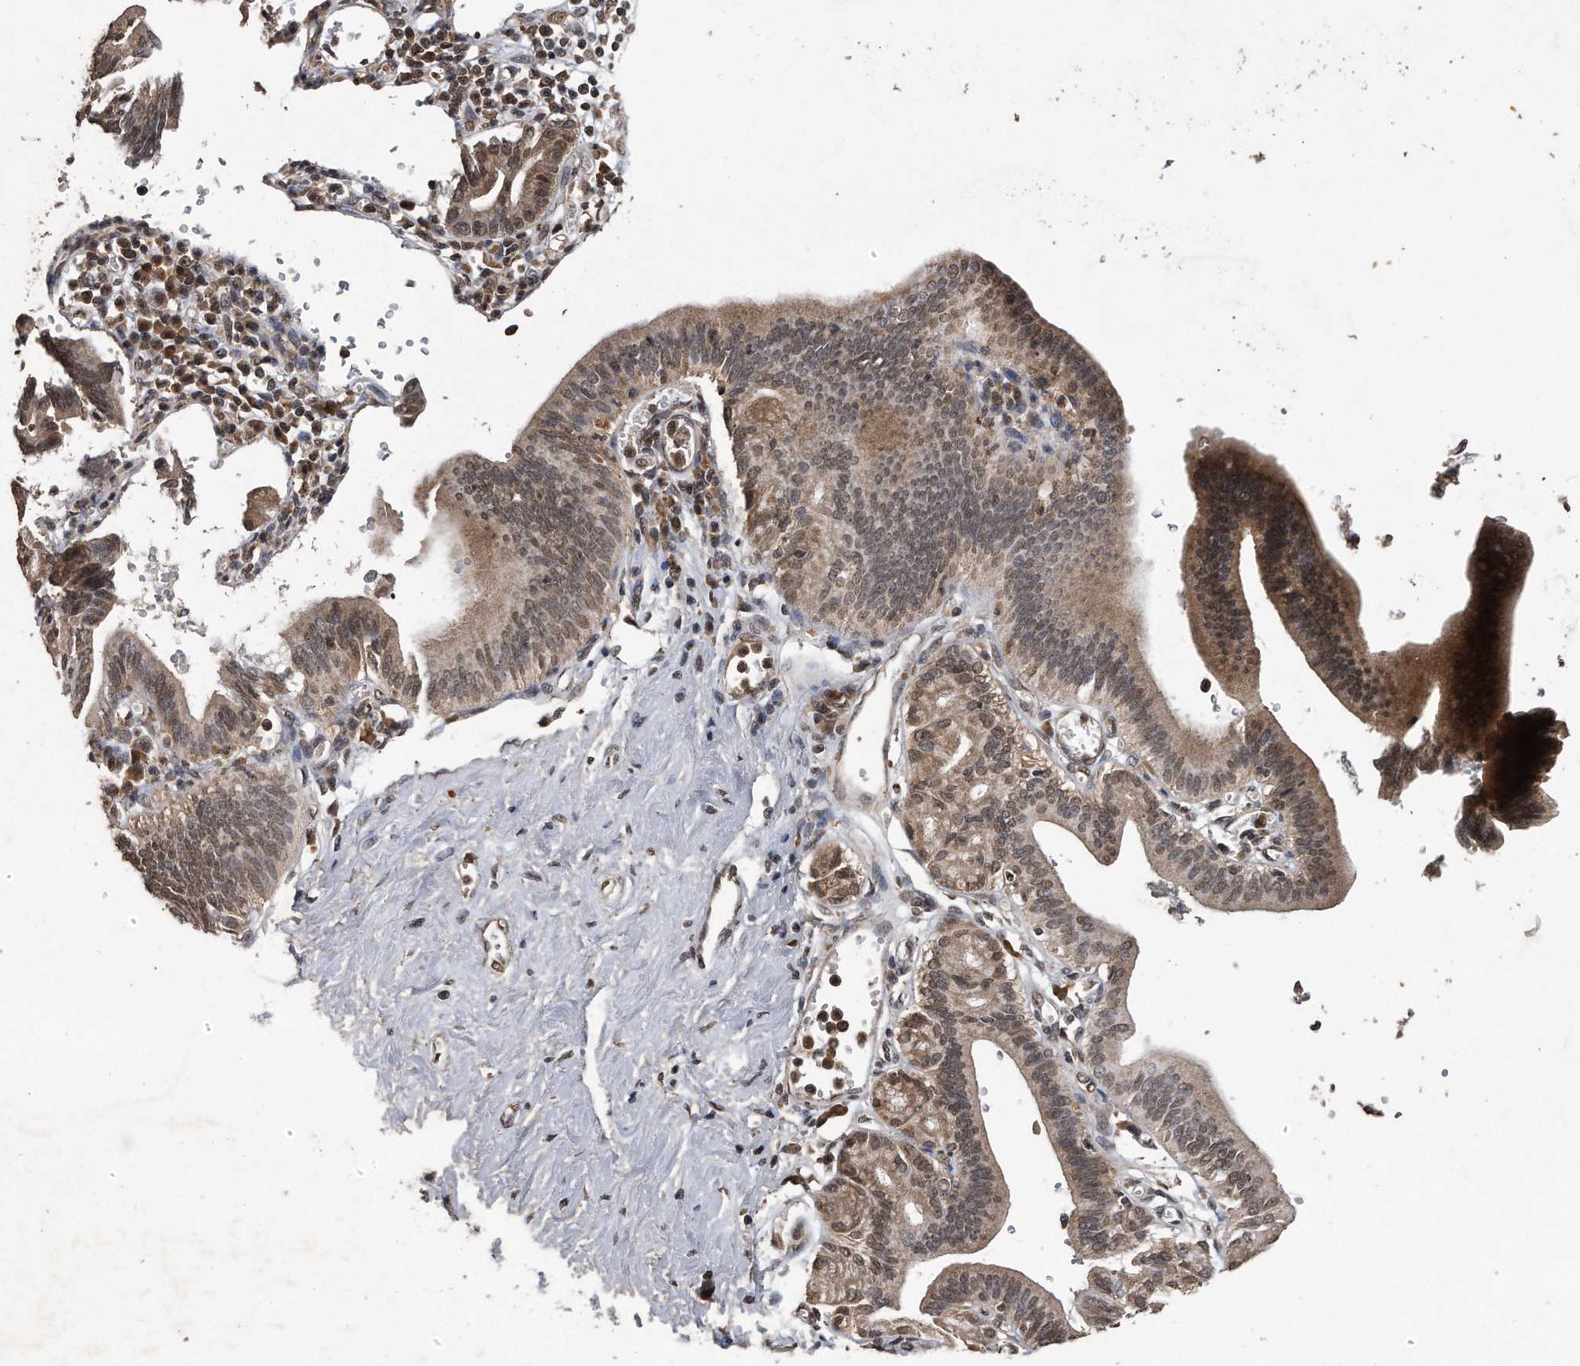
{"staining": {"intensity": "weak", "quantity": ">75%", "location": "cytoplasmic/membranous,nuclear"}, "tissue": "pancreatic cancer", "cell_type": "Tumor cells", "image_type": "cancer", "snomed": [{"axis": "morphology", "description": "Adenocarcinoma, NOS"}, {"axis": "topography", "description": "Pancreas"}], "caption": "Brown immunohistochemical staining in pancreatic cancer (adenocarcinoma) displays weak cytoplasmic/membranous and nuclear staining in about >75% of tumor cells.", "gene": "CRYZL1", "patient": {"sex": "female", "age": 73}}